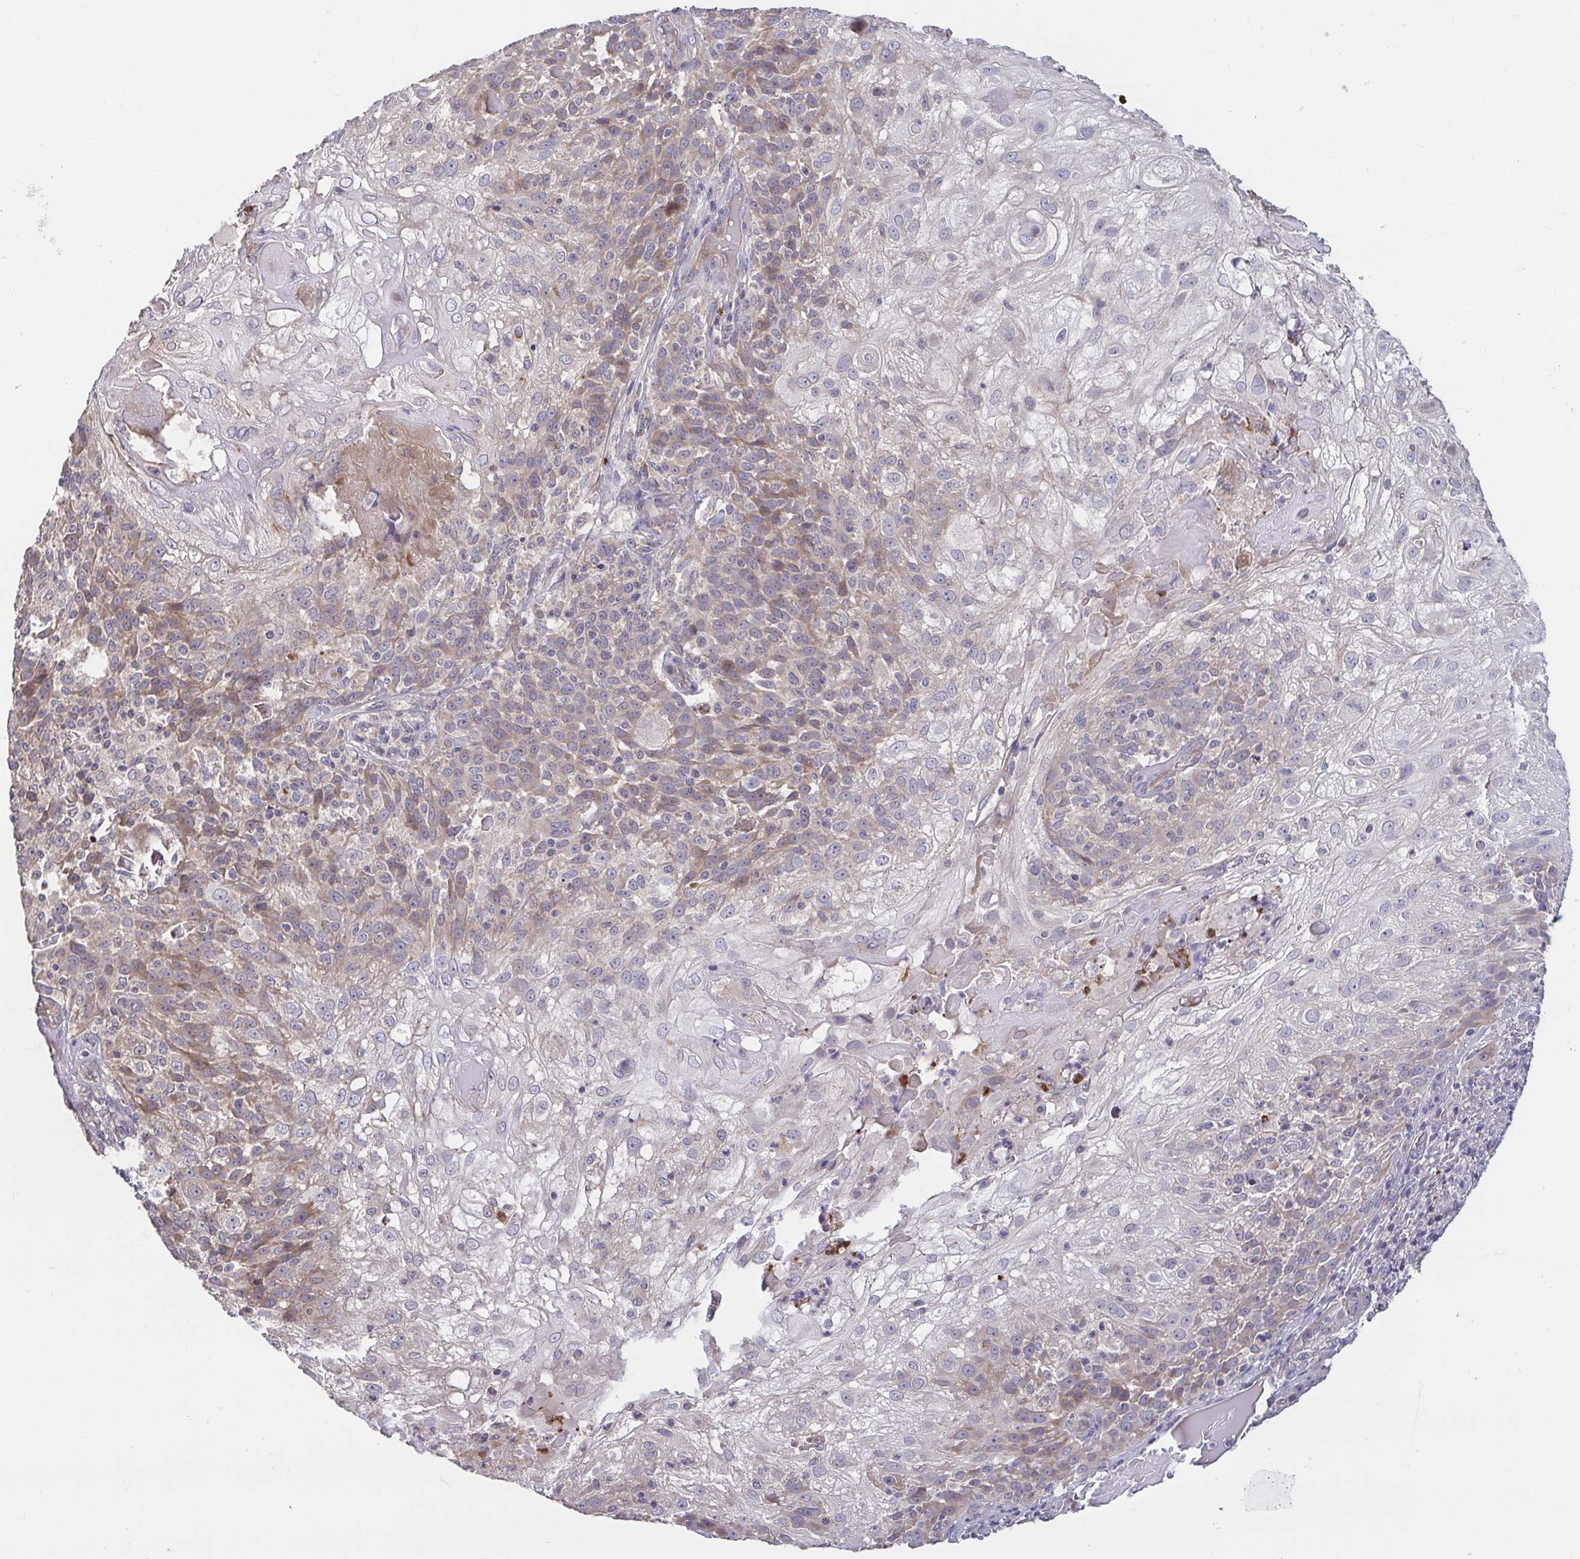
{"staining": {"intensity": "weak", "quantity": "<25%", "location": "cytoplasmic/membranous"}, "tissue": "skin cancer", "cell_type": "Tumor cells", "image_type": "cancer", "snomed": [{"axis": "morphology", "description": "Normal tissue, NOS"}, {"axis": "morphology", "description": "Squamous cell carcinoma, NOS"}, {"axis": "topography", "description": "Skin"}], "caption": "Protein analysis of skin squamous cell carcinoma shows no significant expression in tumor cells. The staining is performed using DAB brown chromogen with nuclei counter-stained in using hematoxylin.", "gene": "OSBPL7", "patient": {"sex": "female", "age": 83}}